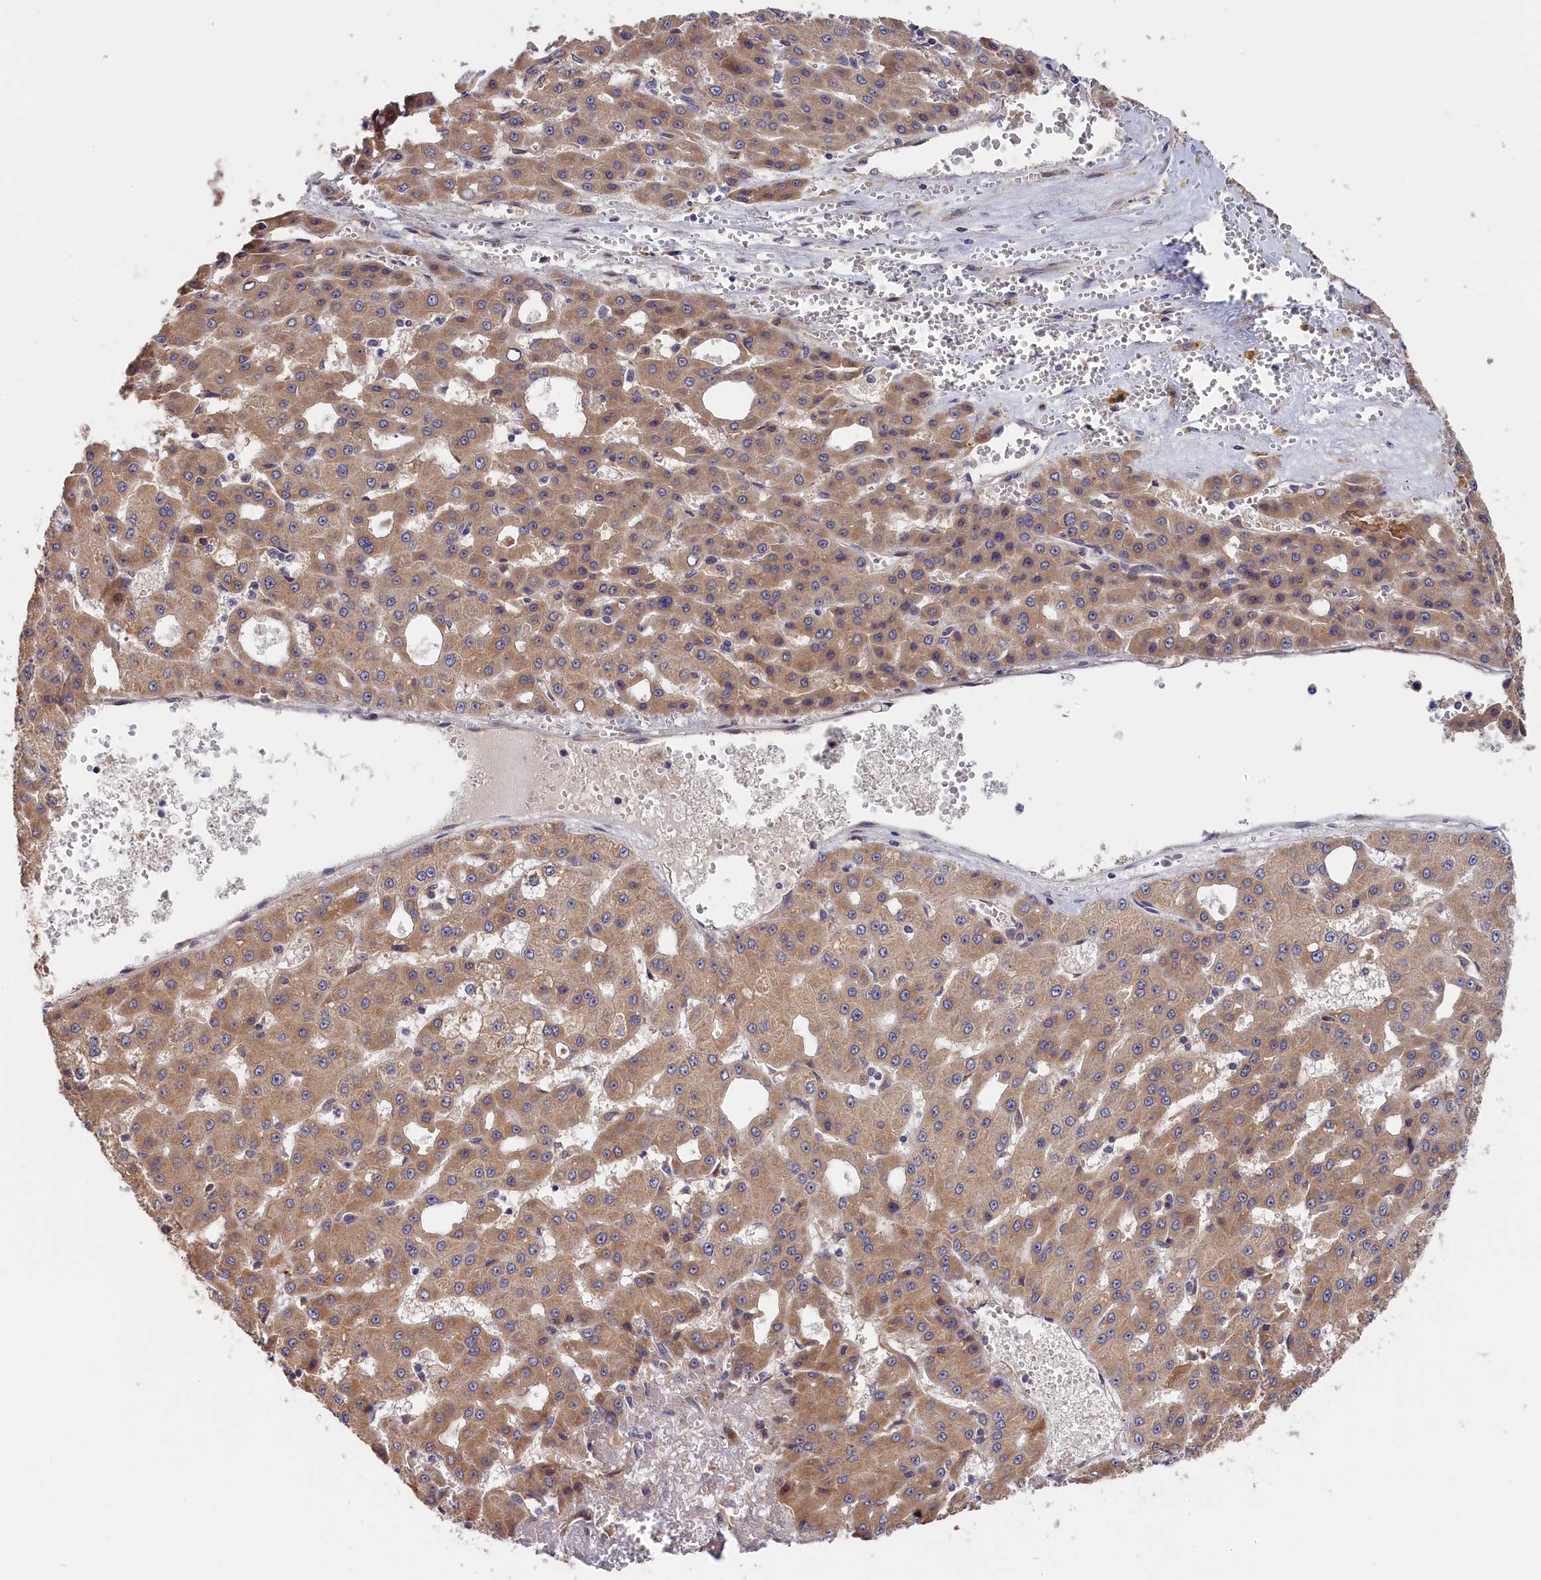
{"staining": {"intensity": "moderate", "quantity": ">75%", "location": "cytoplasmic/membranous"}, "tissue": "liver cancer", "cell_type": "Tumor cells", "image_type": "cancer", "snomed": [{"axis": "morphology", "description": "Carcinoma, Hepatocellular, NOS"}, {"axis": "topography", "description": "Liver"}], "caption": "This micrograph shows IHC staining of liver hepatocellular carcinoma, with medium moderate cytoplasmic/membranous positivity in about >75% of tumor cells.", "gene": "CEP44", "patient": {"sex": "male", "age": 47}}